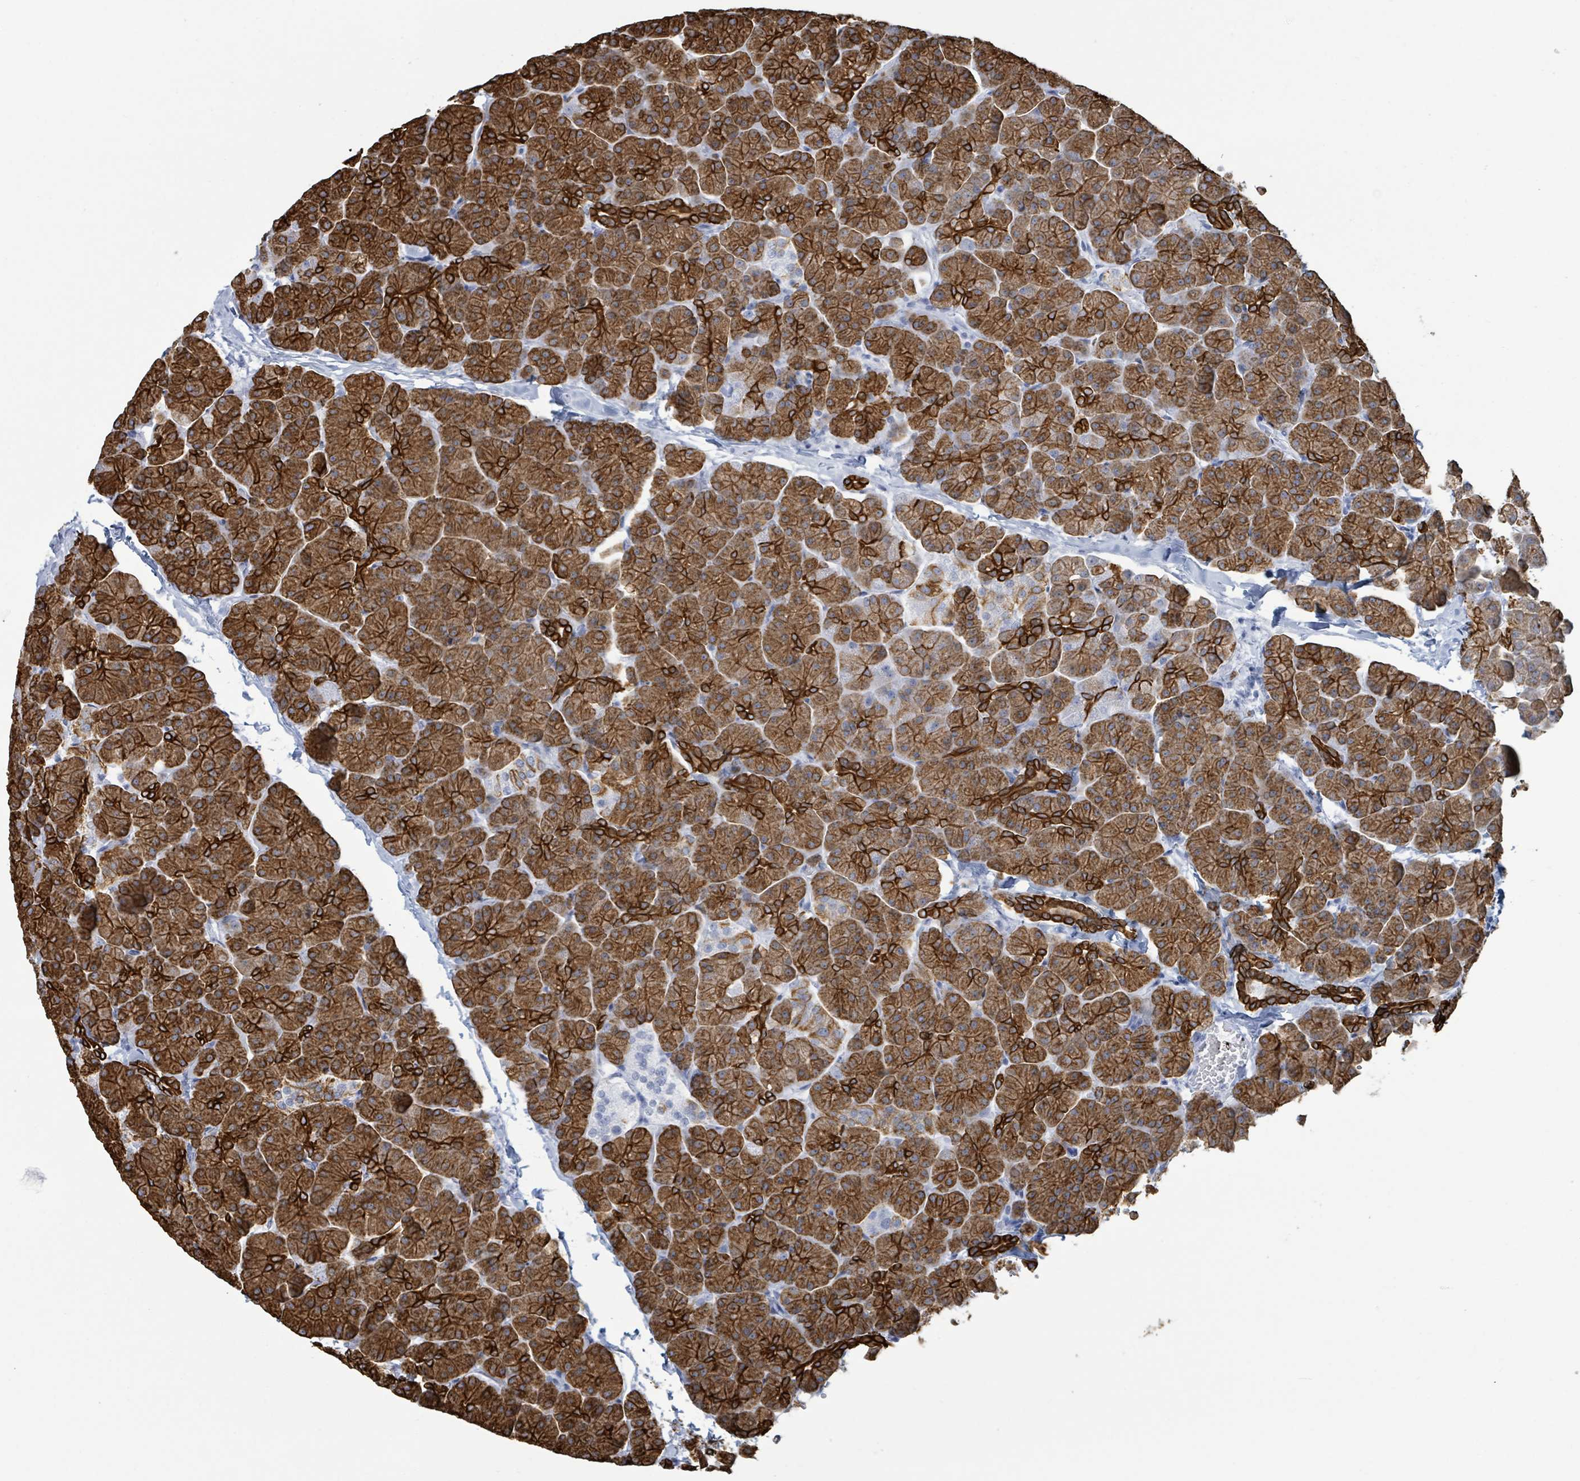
{"staining": {"intensity": "strong", "quantity": ">75%", "location": "cytoplasmic/membranous"}, "tissue": "pancreas", "cell_type": "Exocrine glandular cells", "image_type": "normal", "snomed": [{"axis": "morphology", "description": "Normal tissue, NOS"}, {"axis": "topography", "description": "Pancreas"}, {"axis": "topography", "description": "Peripheral nerve tissue"}], "caption": "A high amount of strong cytoplasmic/membranous expression is present in approximately >75% of exocrine glandular cells in benign pancreas.", "gene": "KRT8", "patient": {"sex": "male", "age": 54}}